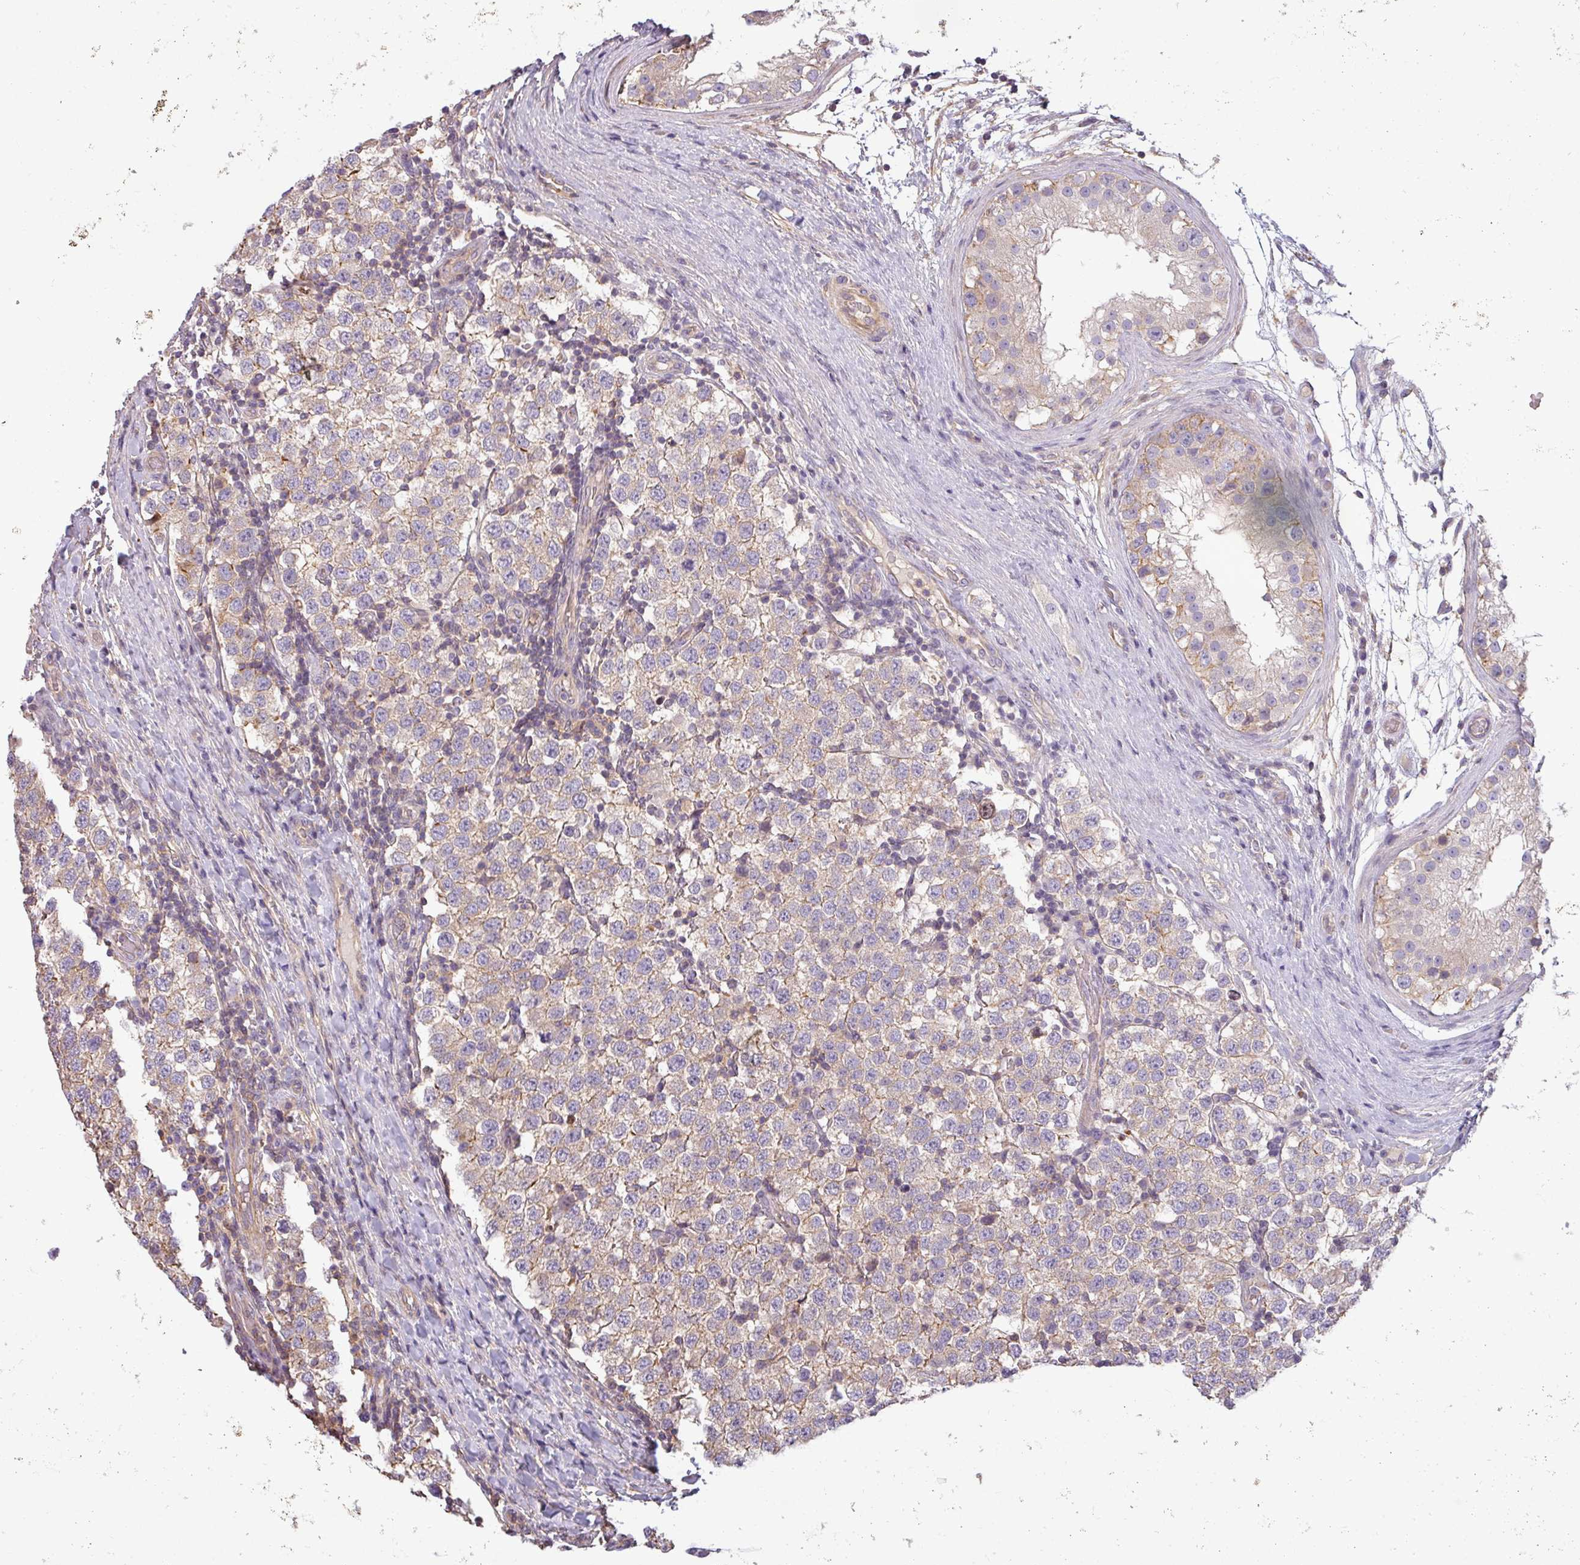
{"staining": {"intensity": "weak", "quantity": ">75%", "location": "cytoplasmic/membranous"}, "tissue": "testis cancer", "cell_type": "Tumor cells", "image_type": "cancer", "snomed": [{"axis": "morphology", "description": "Seminoma, NOS"}, {"axis": "topography", "description": "Testis"}], "caption": "A low amount of weak cytoplasmic/membranous positivity is appreciated in approximately >75% of tumor cells in testis cancer (seminoma) tissue.", "gene": "ZNF835", "patient": {"sex": "male", "age": 34}}